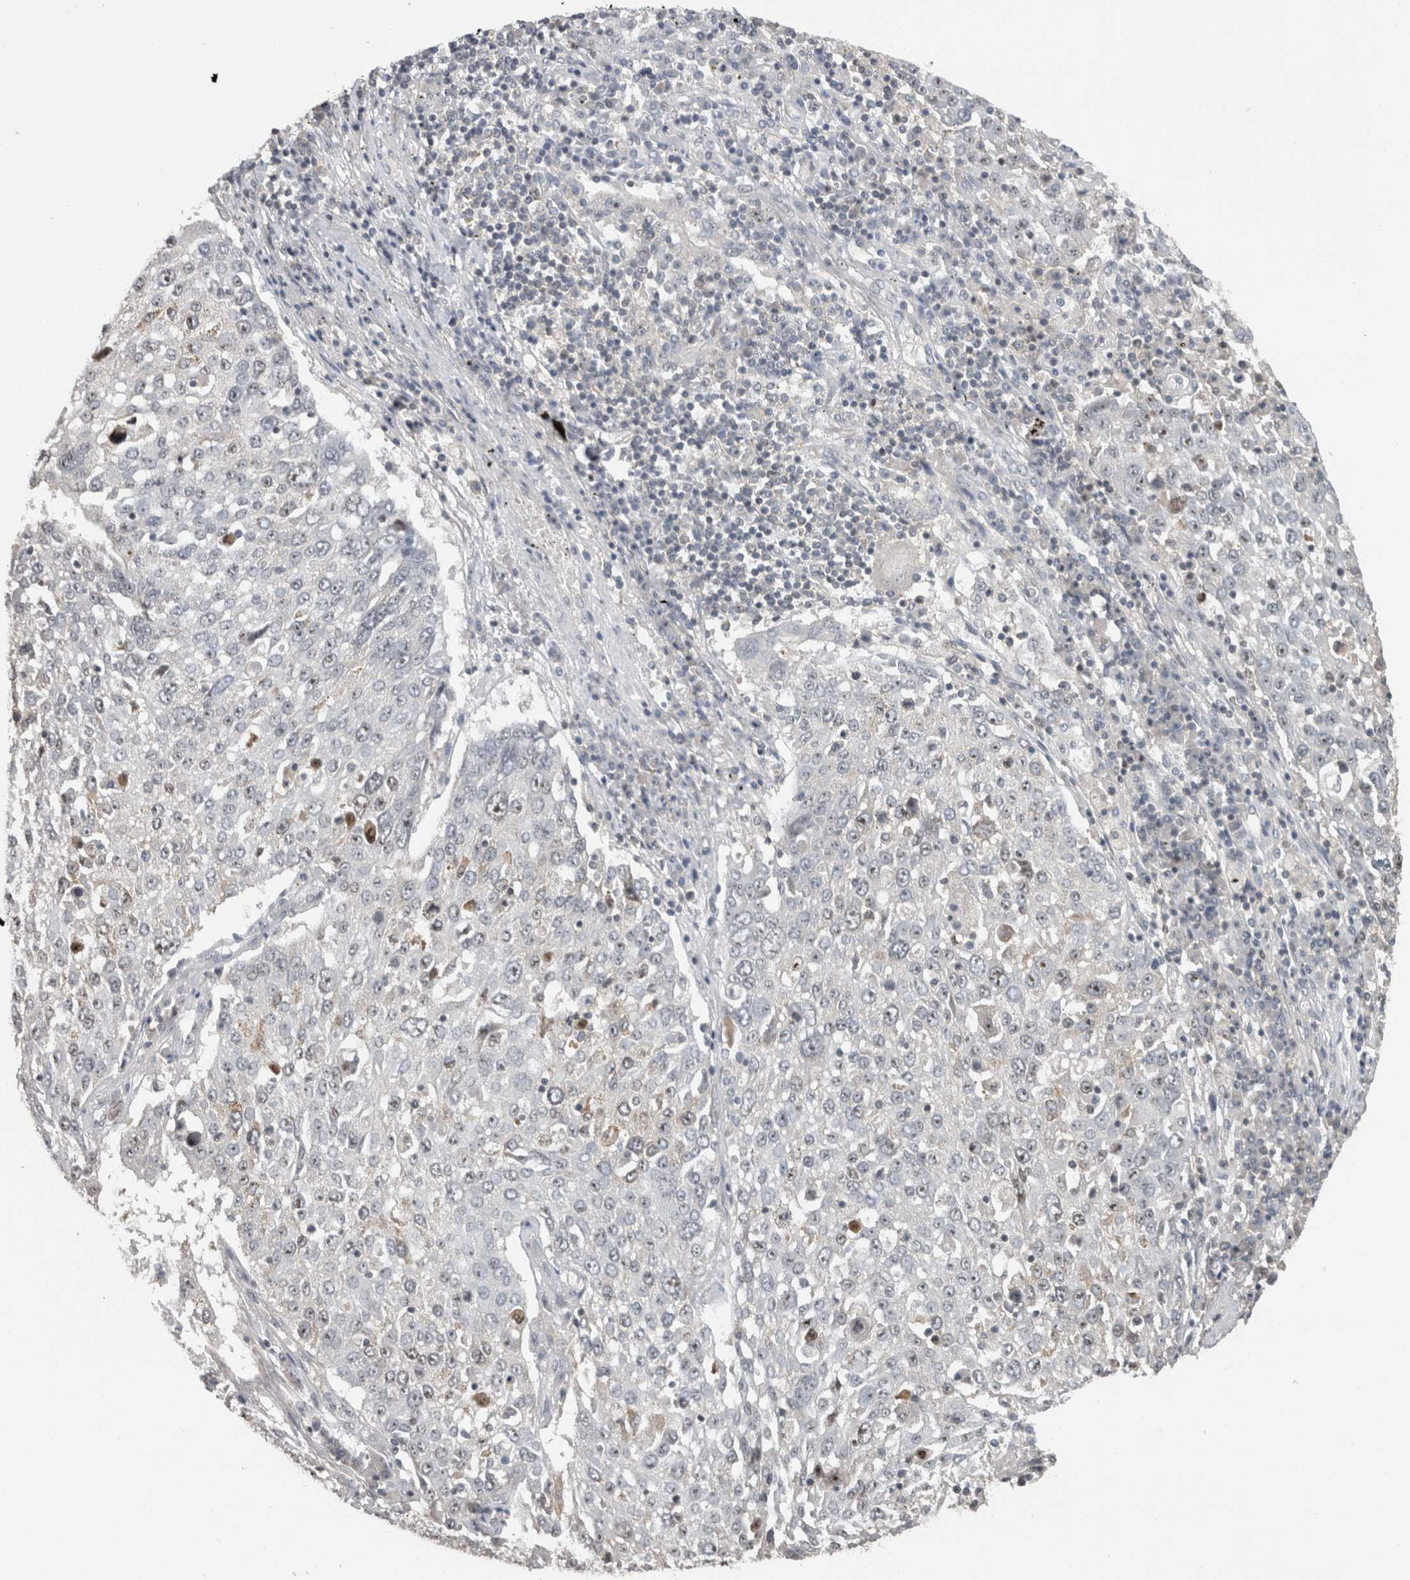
{"staining": {"intensity": "weak", "quantity": "<25%", "location": "nuclear"}, "tissue": "lung cancer", "cell_type": "Tumor cells", "image_type": "cancer", "snomed": [{"axis": "morphology", "description": "Squamous cell carcinoma, NOS"}, {"axis": "topography", "description": "Lung"}], "caption": "Lung cancer (squamous cell carcinoma) stained for a protein using immunohistochemistry displays no positivity tumor cells.", "gene": "RBM28", "patient": {"sex": "male", "age": 65}}